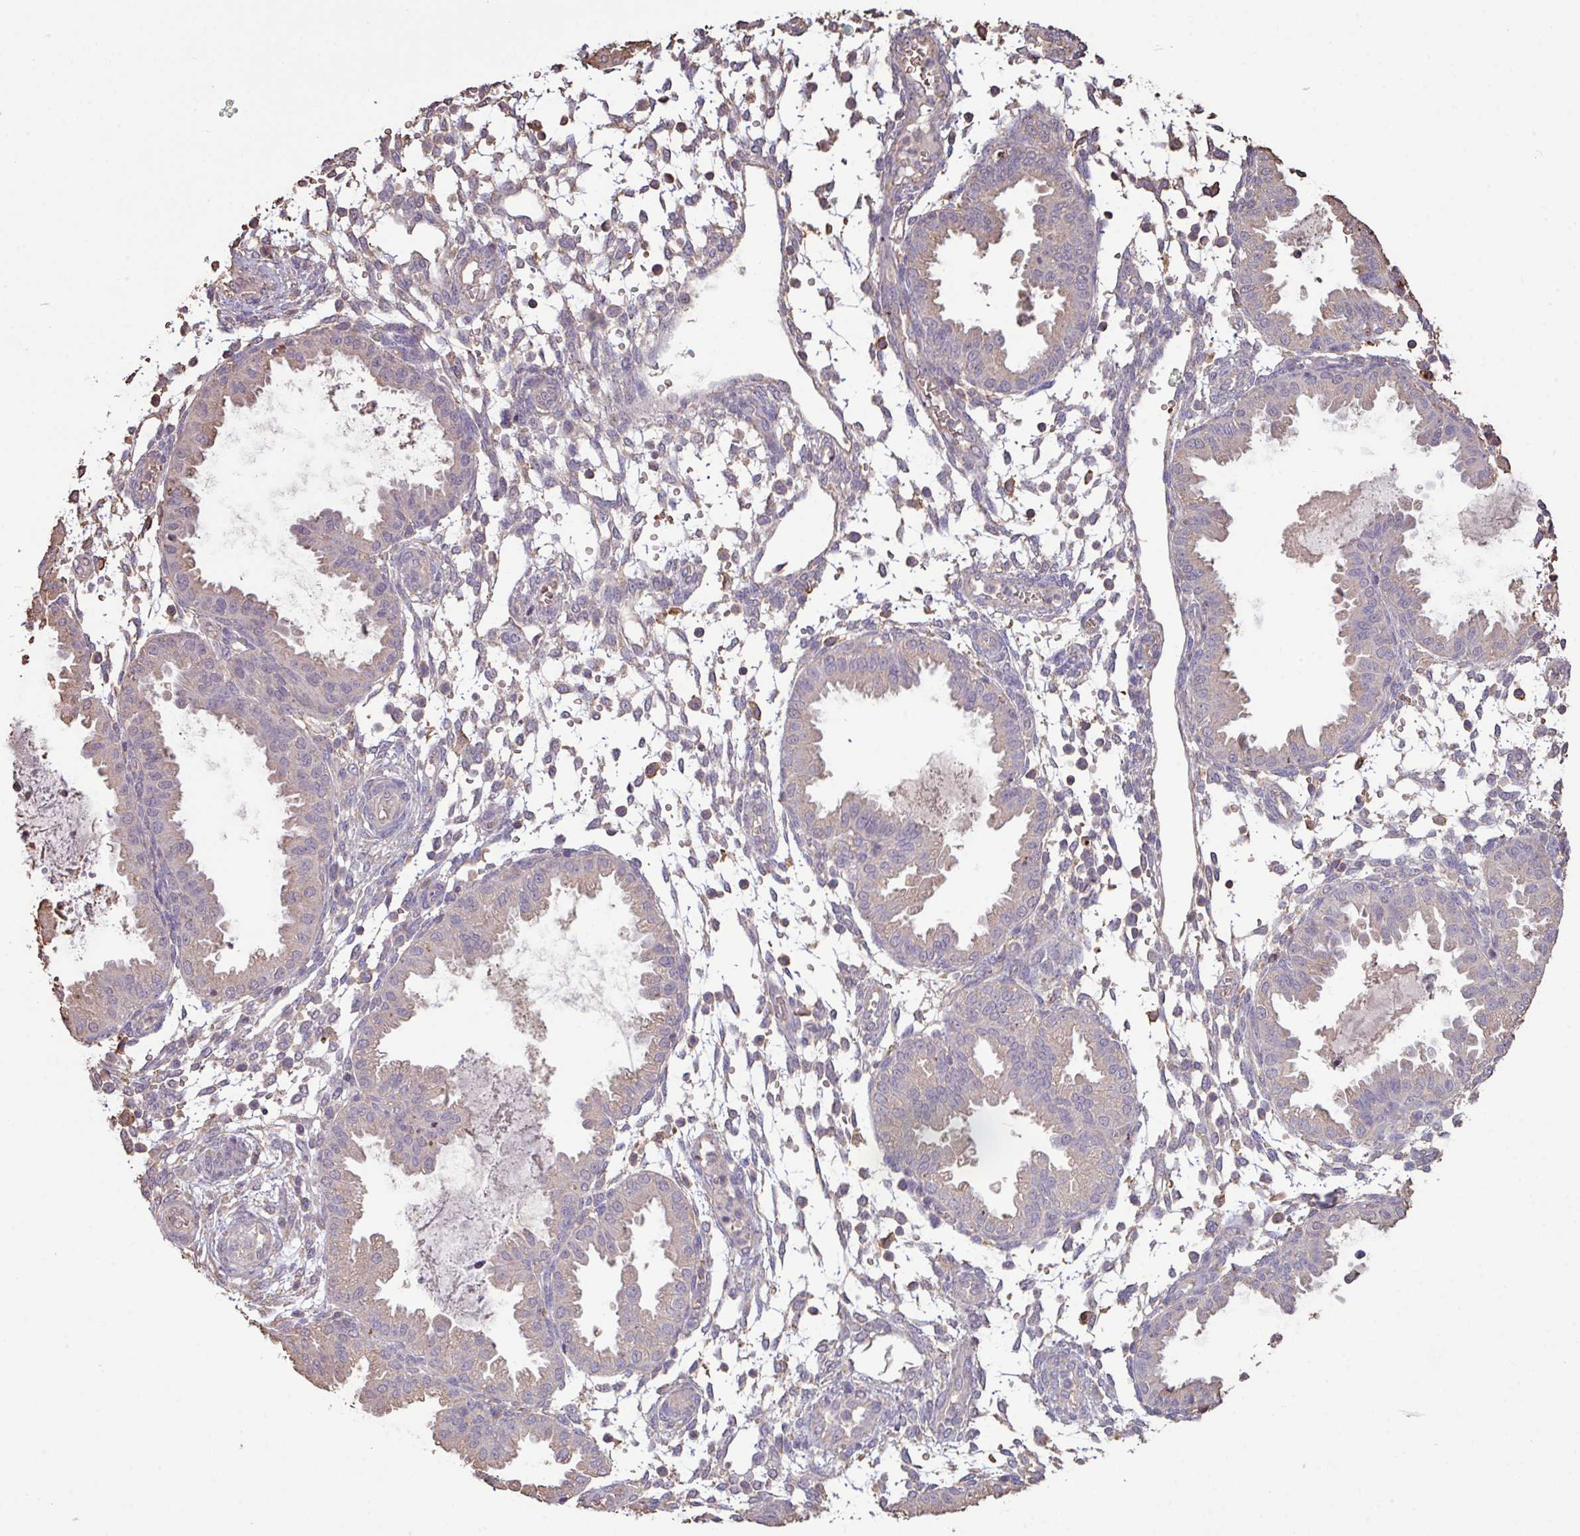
{"staining": {"intensity": "weak", "quantity": "<25%", "location": "cytoplasmic/membranous"}, "tissue": "endometrium", "cell_type": "Cells in endometrial stroma", "image_type": "normal", "snomed": [{"axis": "morphology", "description": "Normal tissue, NOS"}, {"axis": "topography", "description": "Endometrium"}], "caption": "A photomicrograph of endometrium stained for a protein shows no brown staining in cells in endometrial stroma. Nuclei are stained in blue.", "gene": "CAMK2A", "patient": {"sex": "female", "age": 33}}